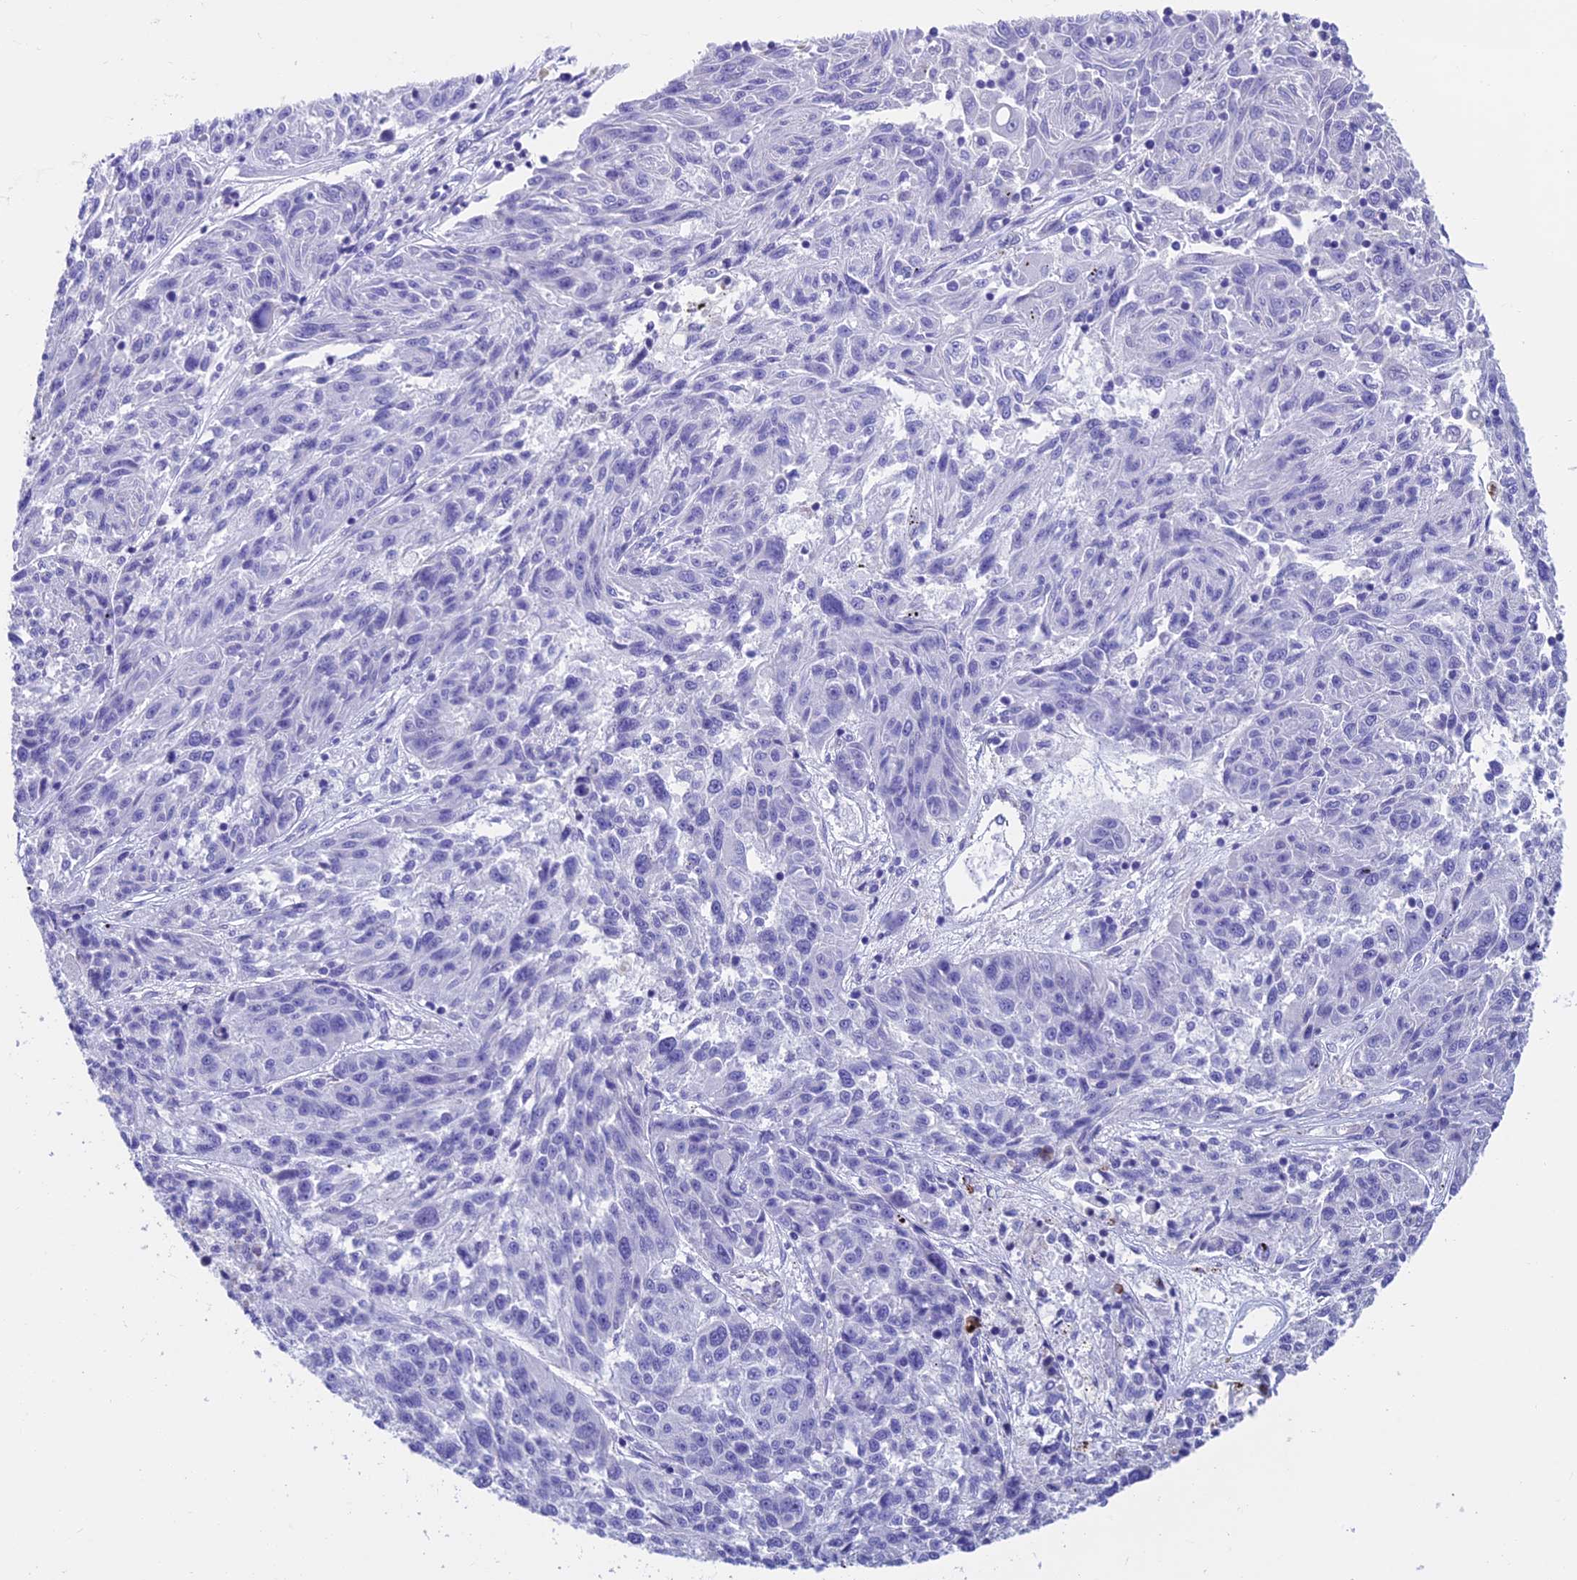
{"staining": {"intensity": "negative", "quantity": "none", "location": "none"}, "tissue": "melanoma", "cell_type": "Tumor cells", "image_type": "cancer", "snomed": [{"axis": "morphology", "description": "Malignant melanoma, NOS"}, {"axis": "topography", "description": "Skin"}], "caption": "Immunohistochemistry image of neoplastic tissue: malignant melanoma stained with DAB shows no significant protein positivity in tumor cells. Brightfield microscopy of immunohistochemistry stained with DAB (3,3'-diaminobenzidine) (brown) and hematoxylin (blue), captured at high magnification.", "gene": "GNG11", "patient": {"sex": "male", "age": 53}}